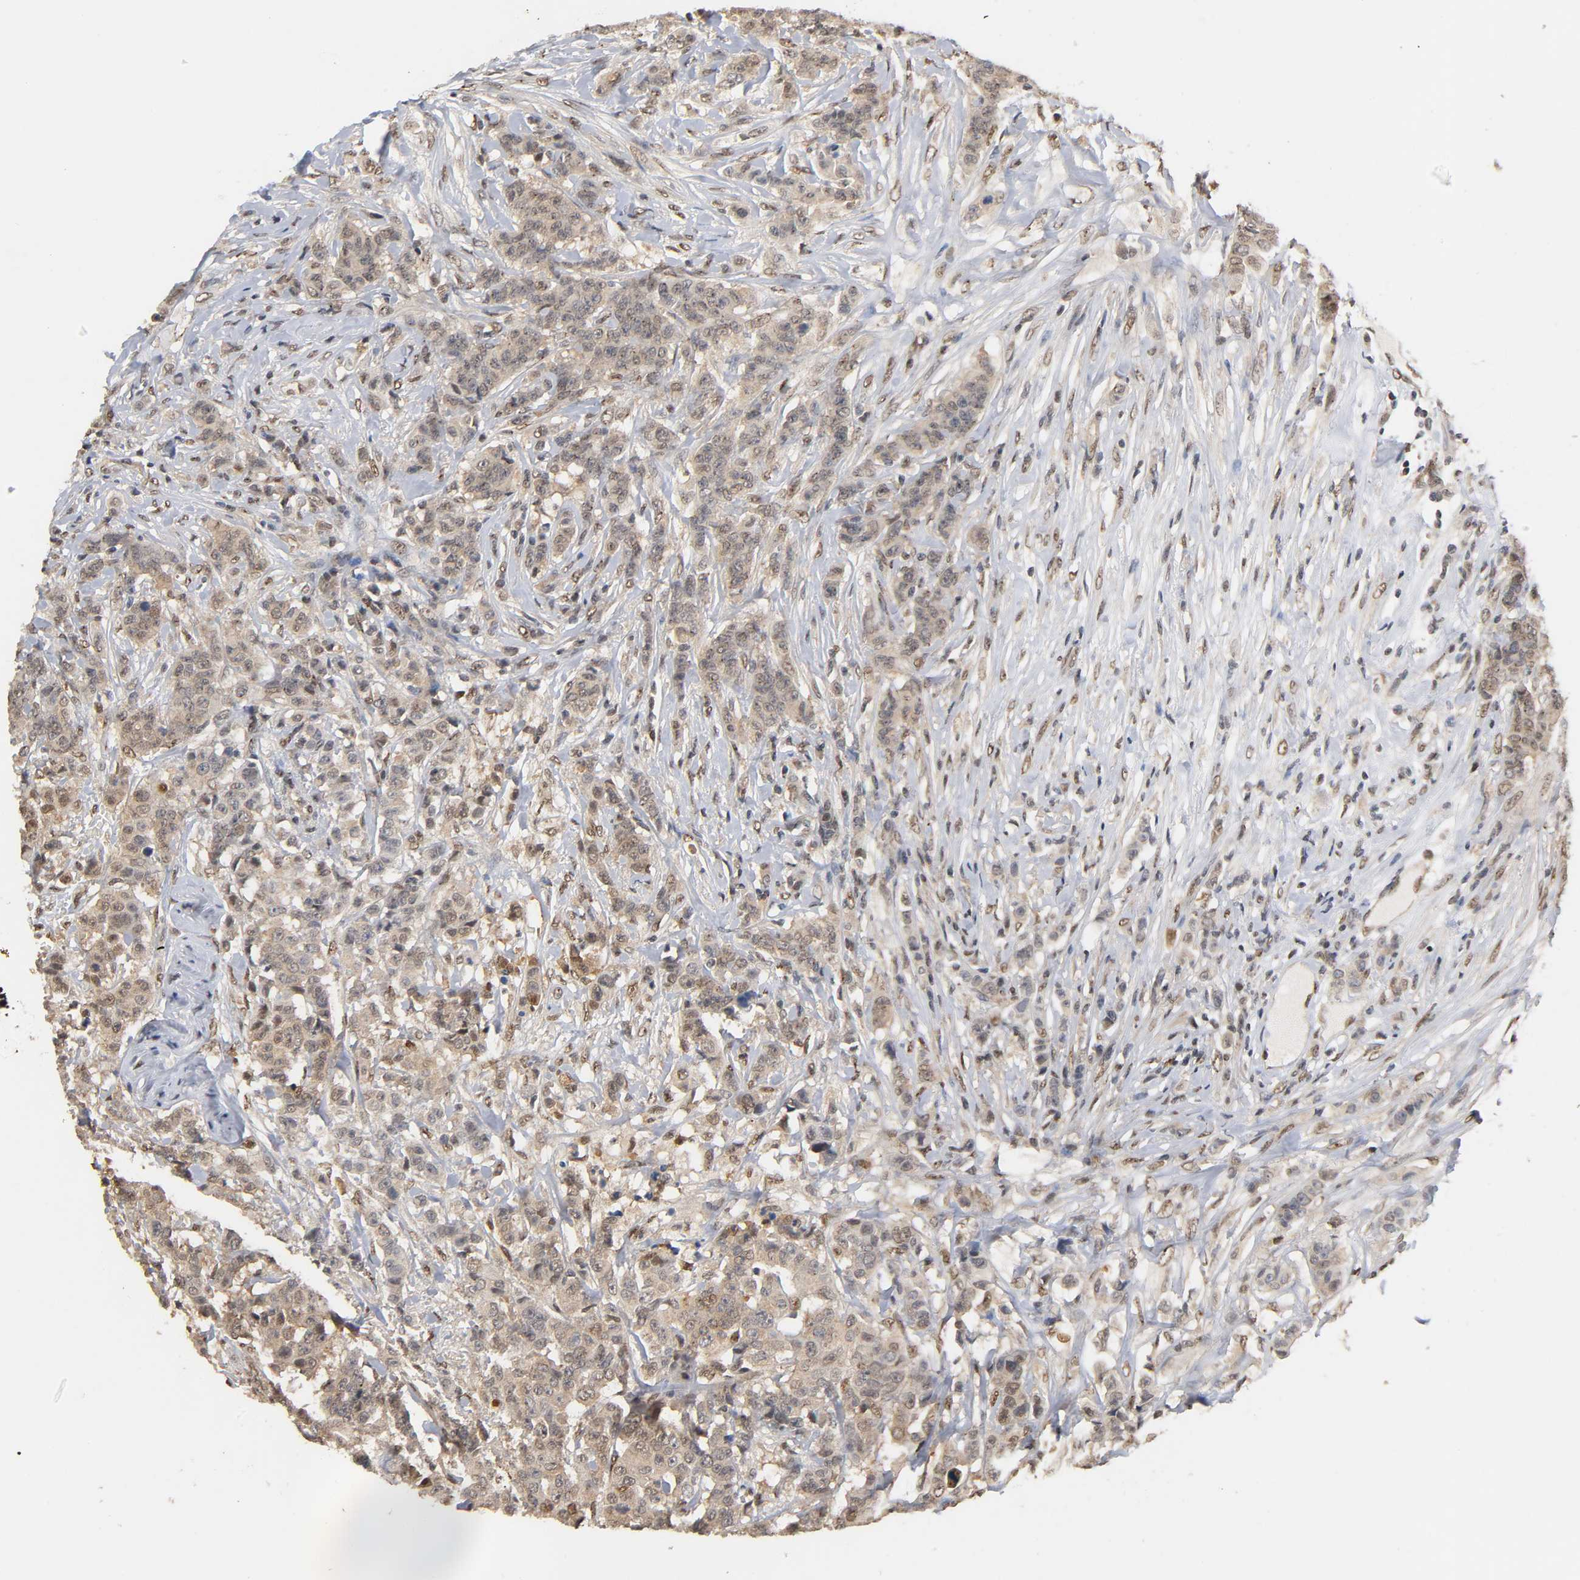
{"staining": {"intensity": "moderate", "quantity": "25%-75%", "location": "cytoplasmic/membranous,nuclear"}, "tissue": "breast cancer", "cell_type": "Tumor cells", "image_type": "cancer", "snomed": [{"axis": "morphology", "description": "Duct carcinoma"}, {"axis": "topography", "description": "Breast"}], "caption": "Immunohistochemical staining of human breast intraductal carcinoma reveals medium levels of moderate cytoplasmic/membranous and nuclear staining in about 25%-75% of tumor cells. Ihc stains the protein of interest in brown and the nuclei are stained blue.", "gene": "UBC", "patient": {"sex": "female", "age": 40}}